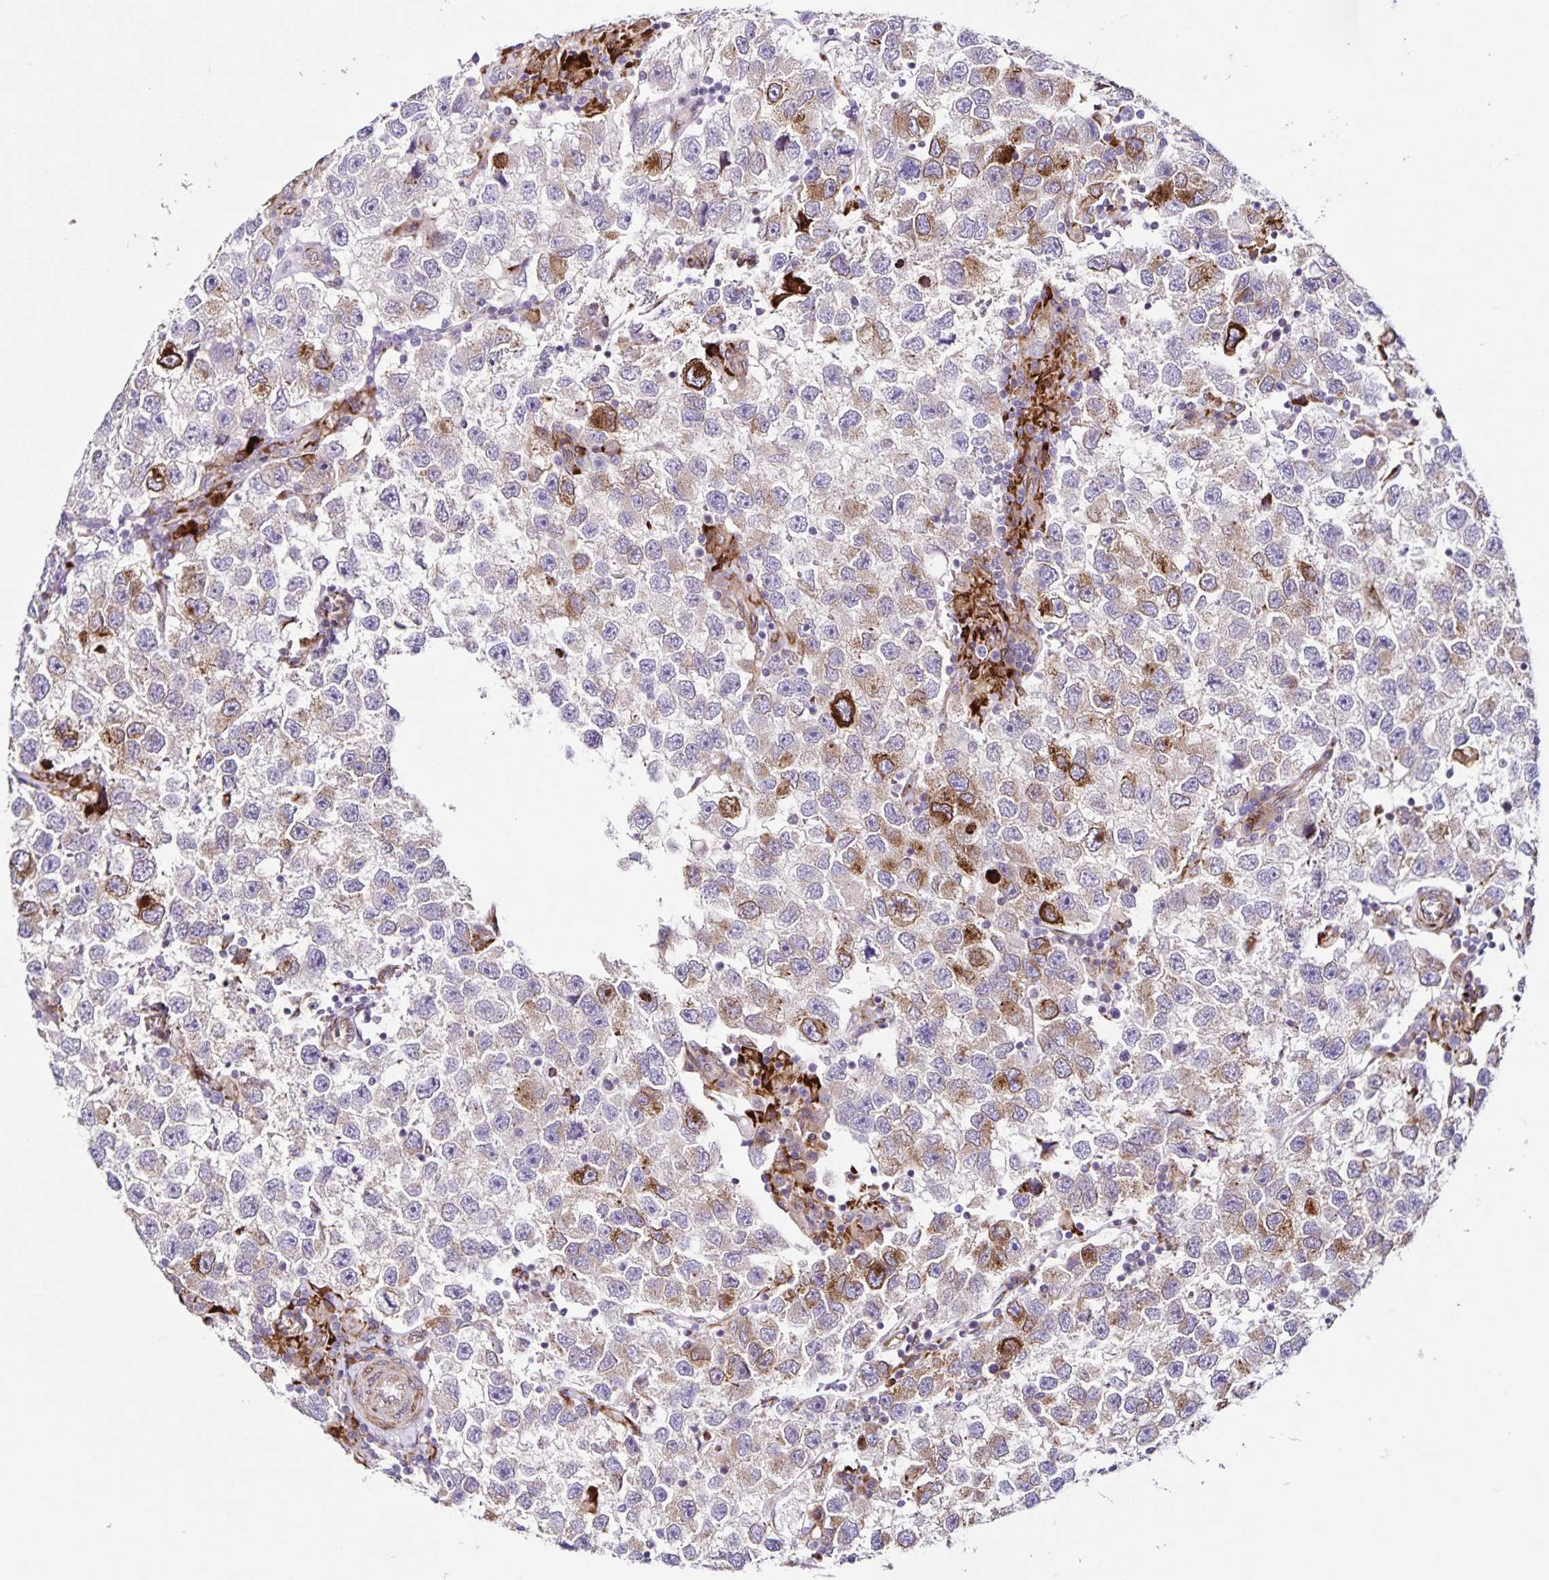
{"staining": {"intensity": "moderate", "quantity": "<25%", "location": "cytoplasmic/membranous"}, "tissue": "testis cancer", "cell_type": "Tumor cells", "image_type": "cancer", "snomed": [{"axis": "morphology", "description": "Seminoma, NOS"}, {"axis": "topography", "description": "Testis"}], "caption": "A photomicrograph showing moderate cytoplasmic/membranous expression in about <25% of tumor cells in testis cancer, as visualized by brown immunohistochemical staining.", "gene": "OSBPL5", "patient": {"sex": "male", "age": 26}}